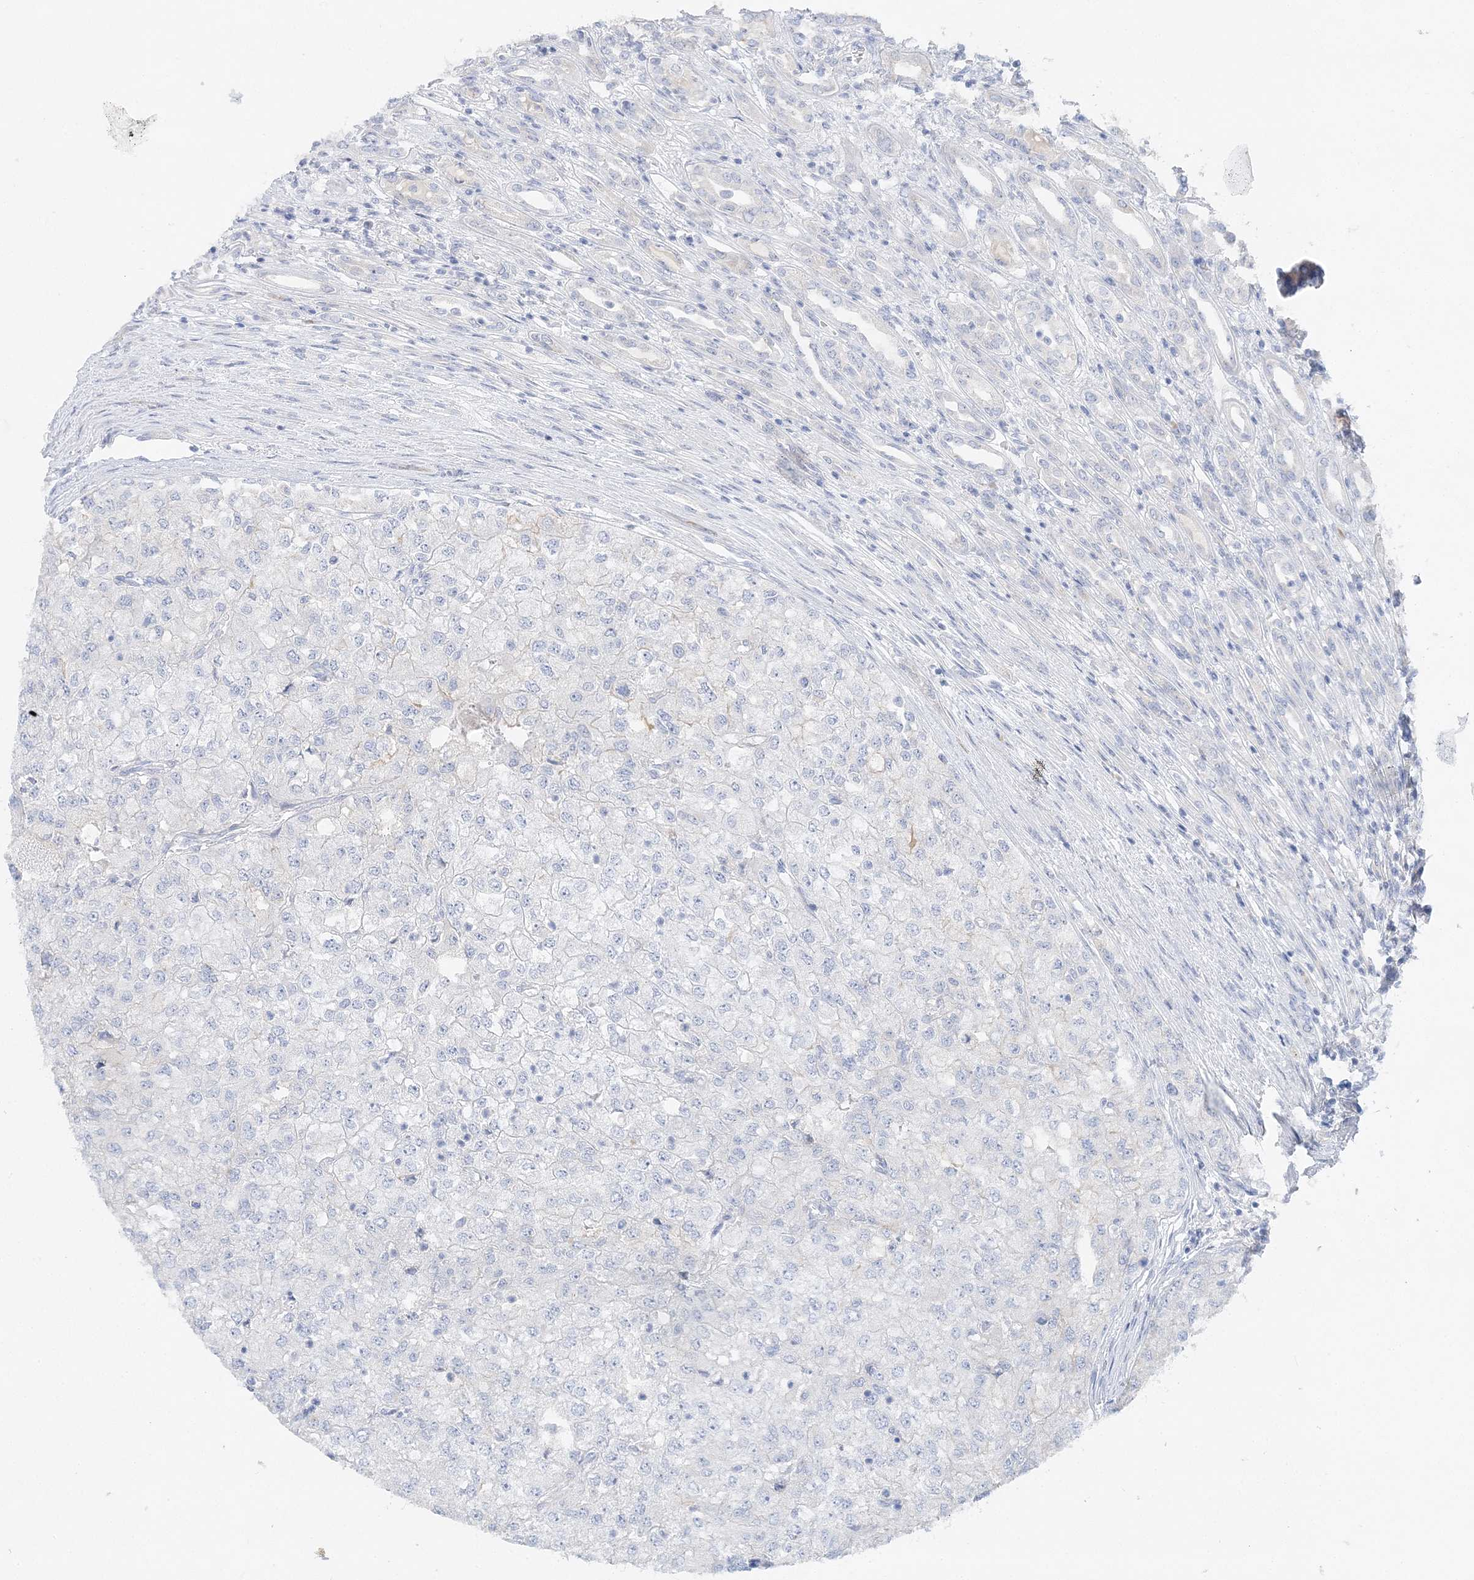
{"staining": {"intensity": "negative", "quantity": "none", "location": "none"}, "tissue": "renal cancer", "cell_type": "Tumor cells", "image_type": "cancer", "snomed": [{"axis": "morphology", "description": "Adenocarcinoma, NOS"}, {"axis": "topography", "description": "Kidney"}], "caption": "DAB immunohistochemical staining of human adenocarcinoma (renal) displays no significant positivity in tumor cells. (IHC, brightfield microscopy, high magnification).", "gene": "SLC5A6", "patient": {"sex": "female", "age": 54}}